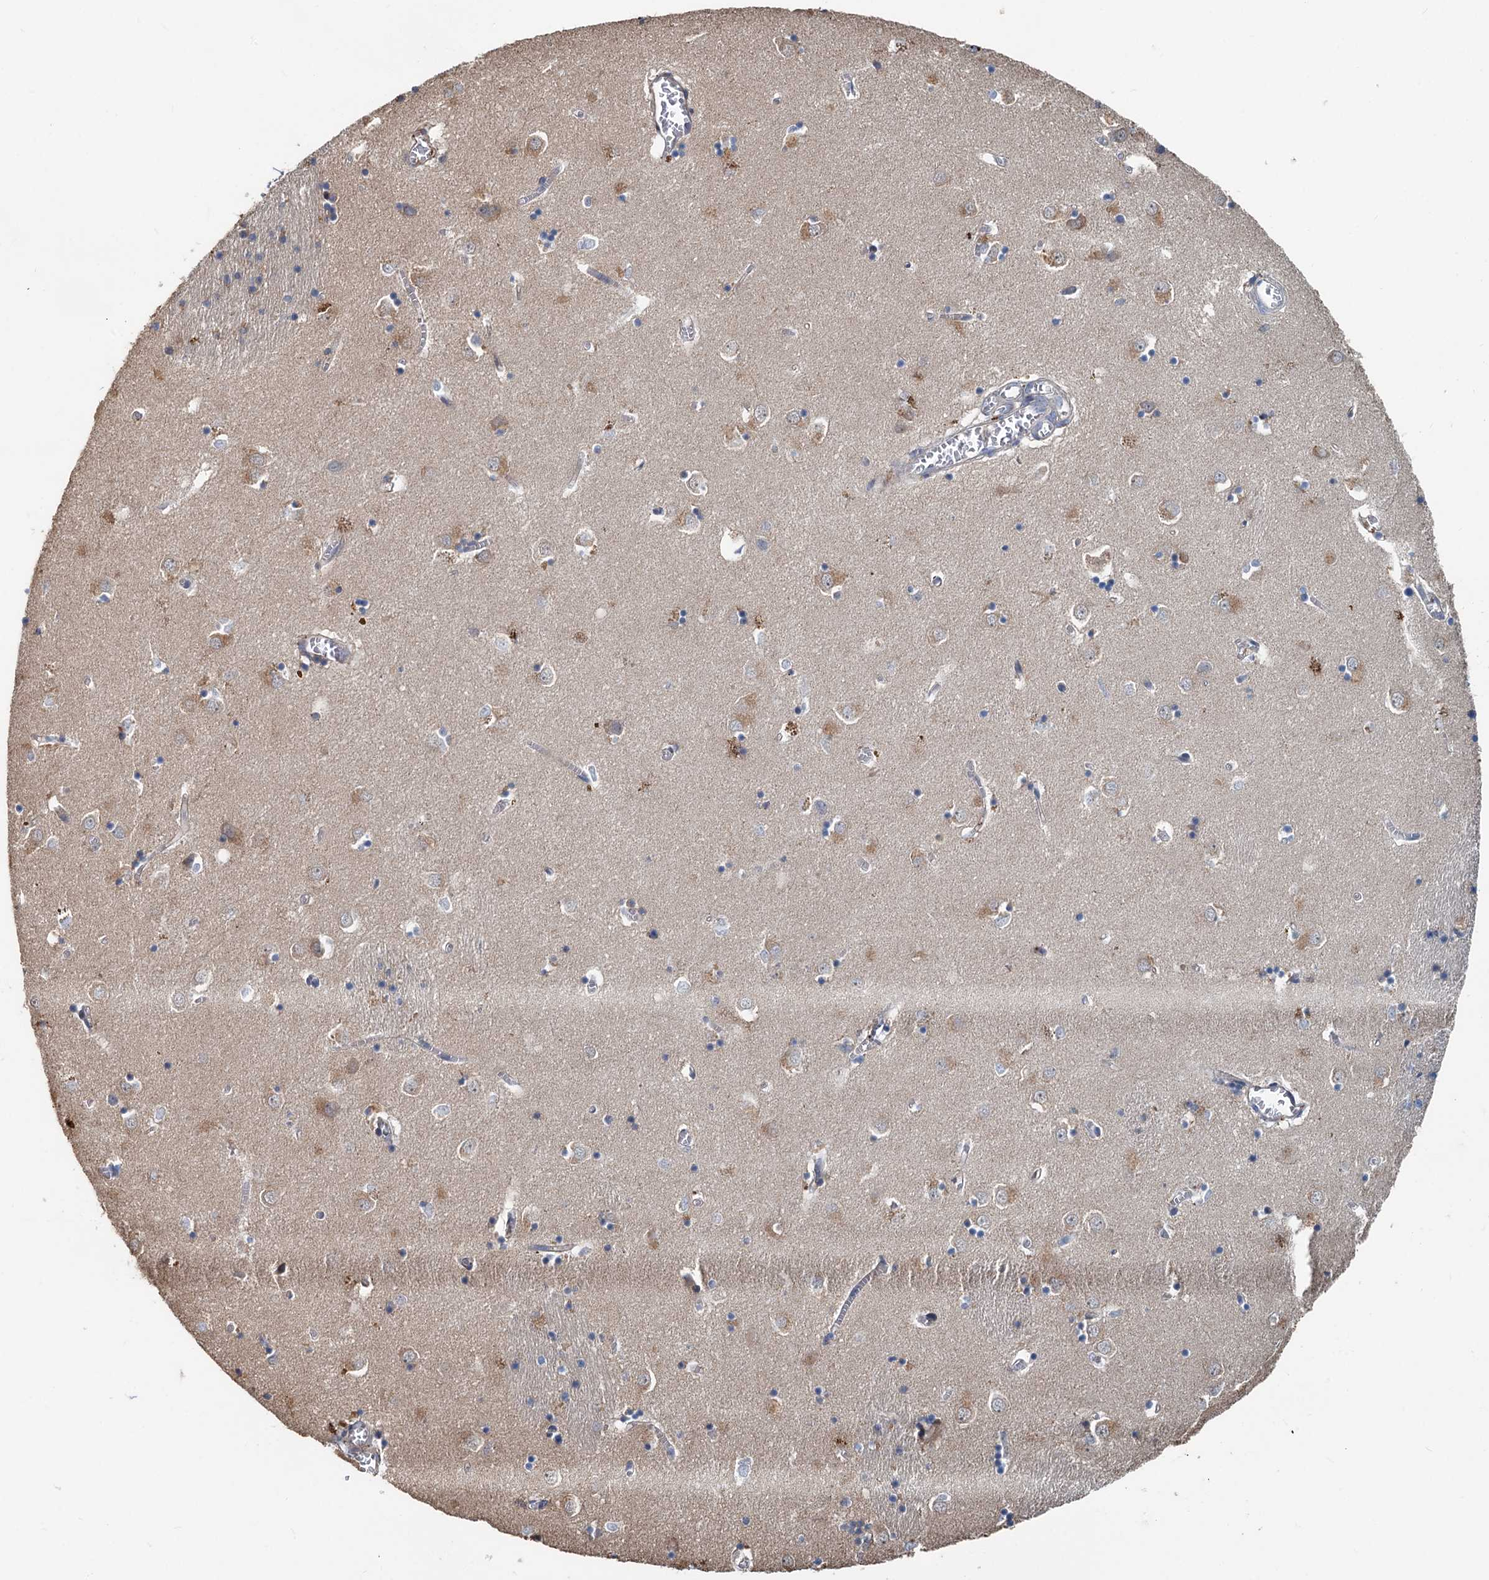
{"staining": {"intensity": "moderate", "quantity": "<25%", "location": "cytoplasmic/membranous"}, "tissue": "caudate", "cell_type": "Glial cells", "image_type": "normal", "snomed": [{"axis": "morphology", "description": "Normal tissue, NOS"}, {"axis": "topography", "description": "Lateral ventricle wall"}], "caption": "A low amount of moderate cytoplasmic/membranous positivity is appreciated in about <25% of glial cells in unremarkable caudate.", "gene": "TEDC1", "patient": {"sex": "male", "age": 70}}